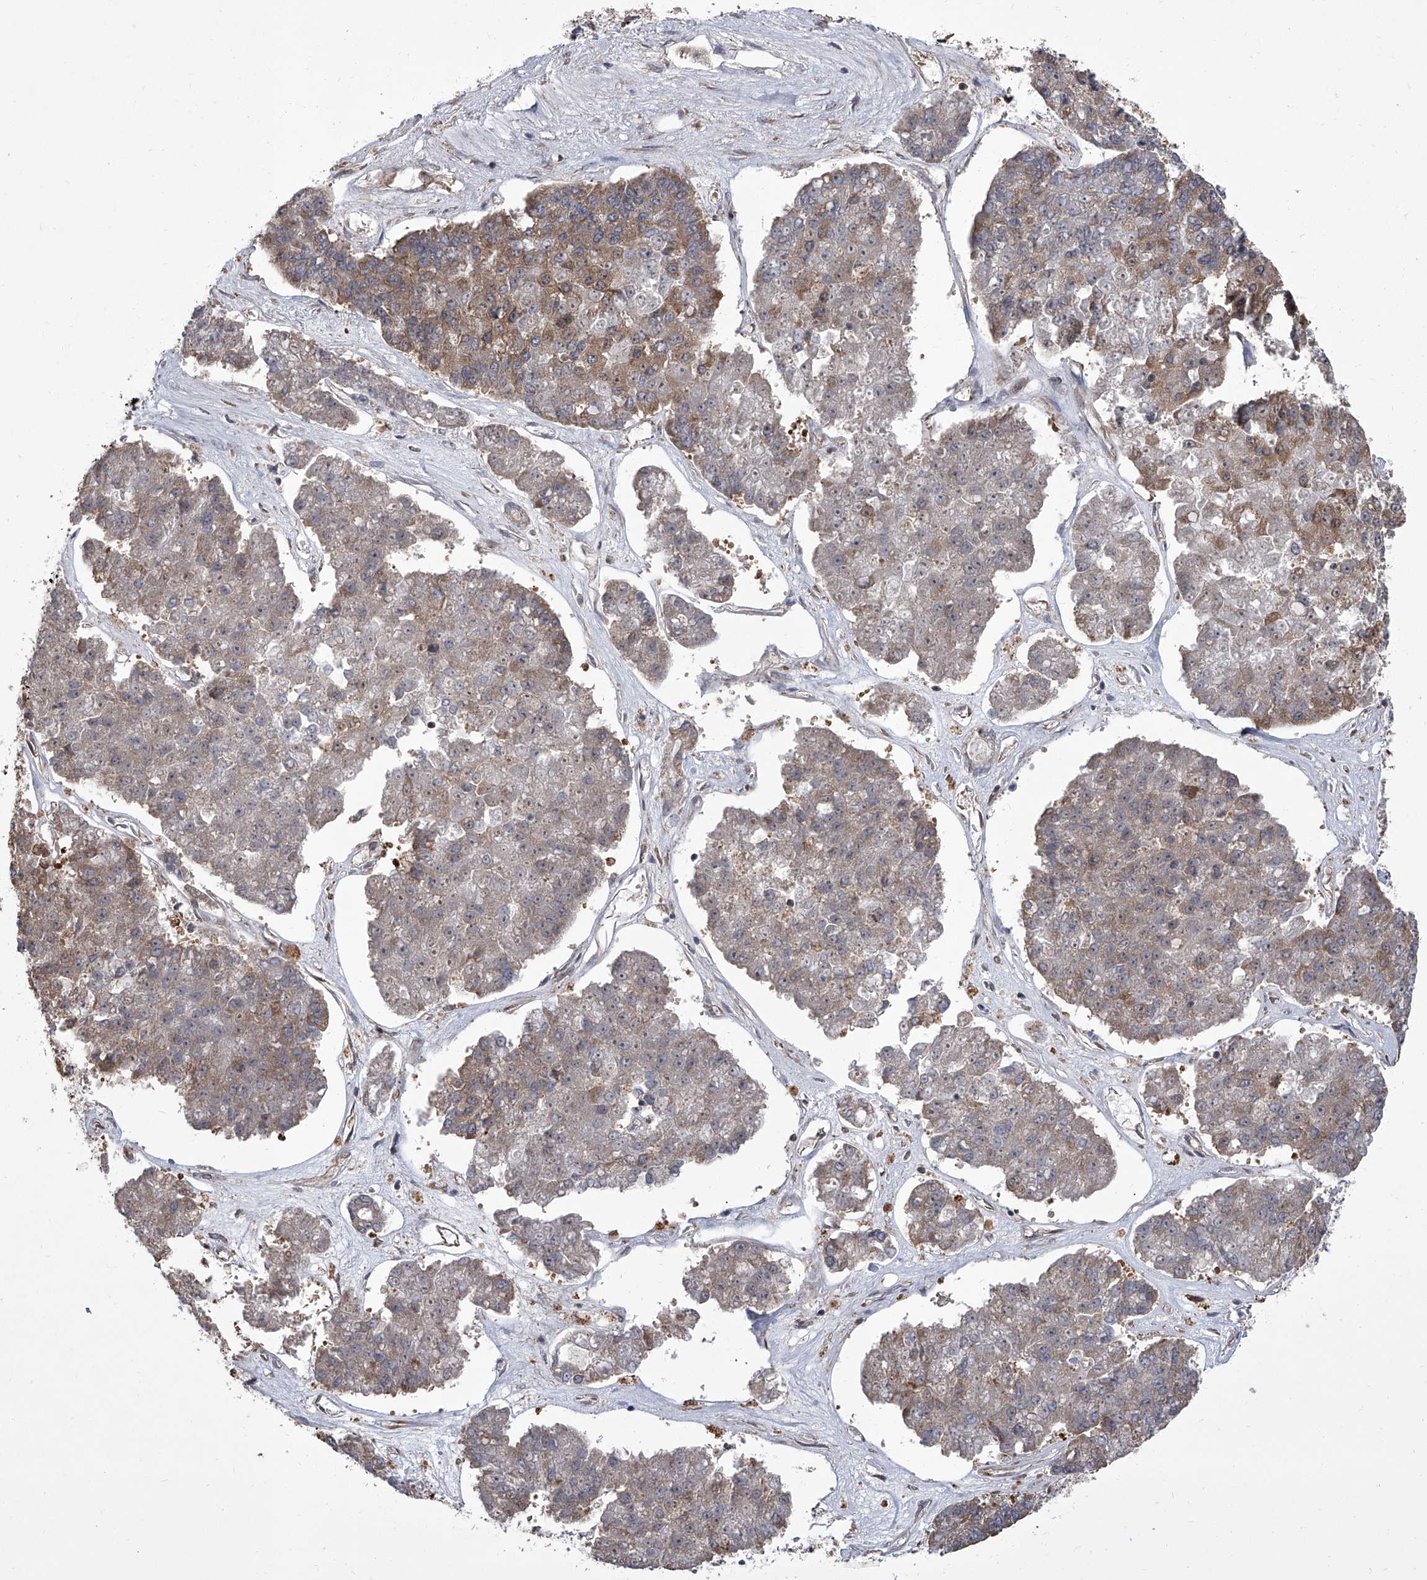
{"staining": {"intensity": "moderate", "quantity": "25%-75%", "location": "cytoplasmic/membranous"}, "tissue": "pancreatic cancer", "cell_type": "Tumor cells", "image_type": "cancer", "snomed": [{"axis": "morphology", "description": "Adenocarcinoma, NOS"}, {"axis": "topography", "description": "Pancreas"}], "caption": "Pancreatic cancer (adenocarcinoma) stained for a protein reveals moderate cytoplasmic/membranous positivity in tumor cells. (DAB (3,3'-diaminobenzidine) IHC with brightfield microscopy, high magnification).", "gene": "EIF2S2", "patient": {"sex": "male", "age": 50}}